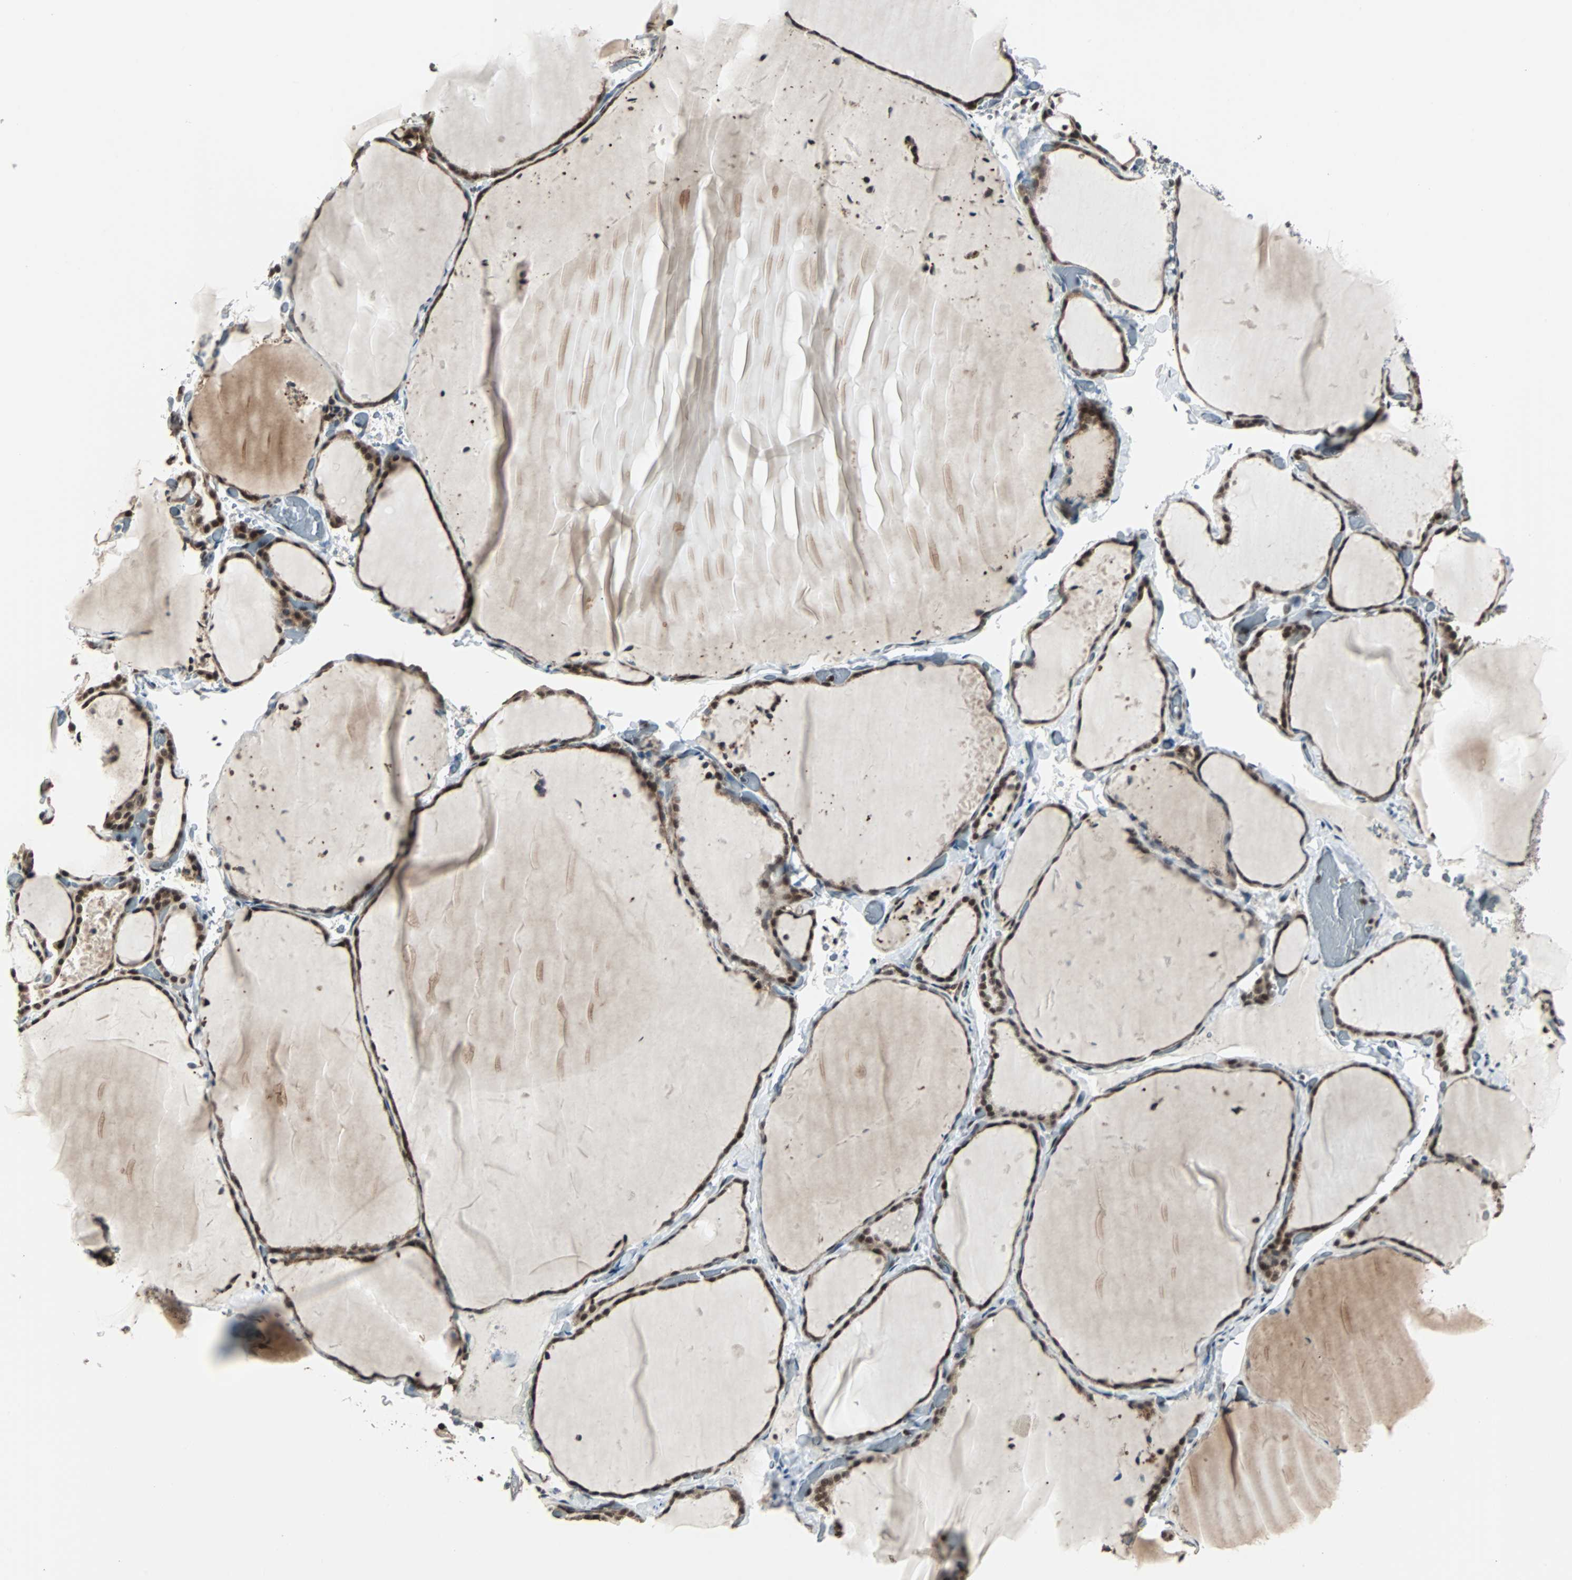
{"staining": {"intensity": "strong", "quantity": ">75%", "location": "cytoplasmic/membranous,nuclear"}, "tissue": "thyroid gland", "cell_type": "Glandular cells", "image_type": "normal", "snomed": [{"axis": "morphology", "description": "Normal tissue, NOS"}, {"axis": "topography", "description": "Thyroid gland"}], "caption": "Strong cytoplasmic/membranous,nuclear staining for a protein is present in approximately >75% of glandular cells of normal thyroid gland using IHC.", "gene": "TERF2IP", "patient": {"sex": "female", "age": 22}}